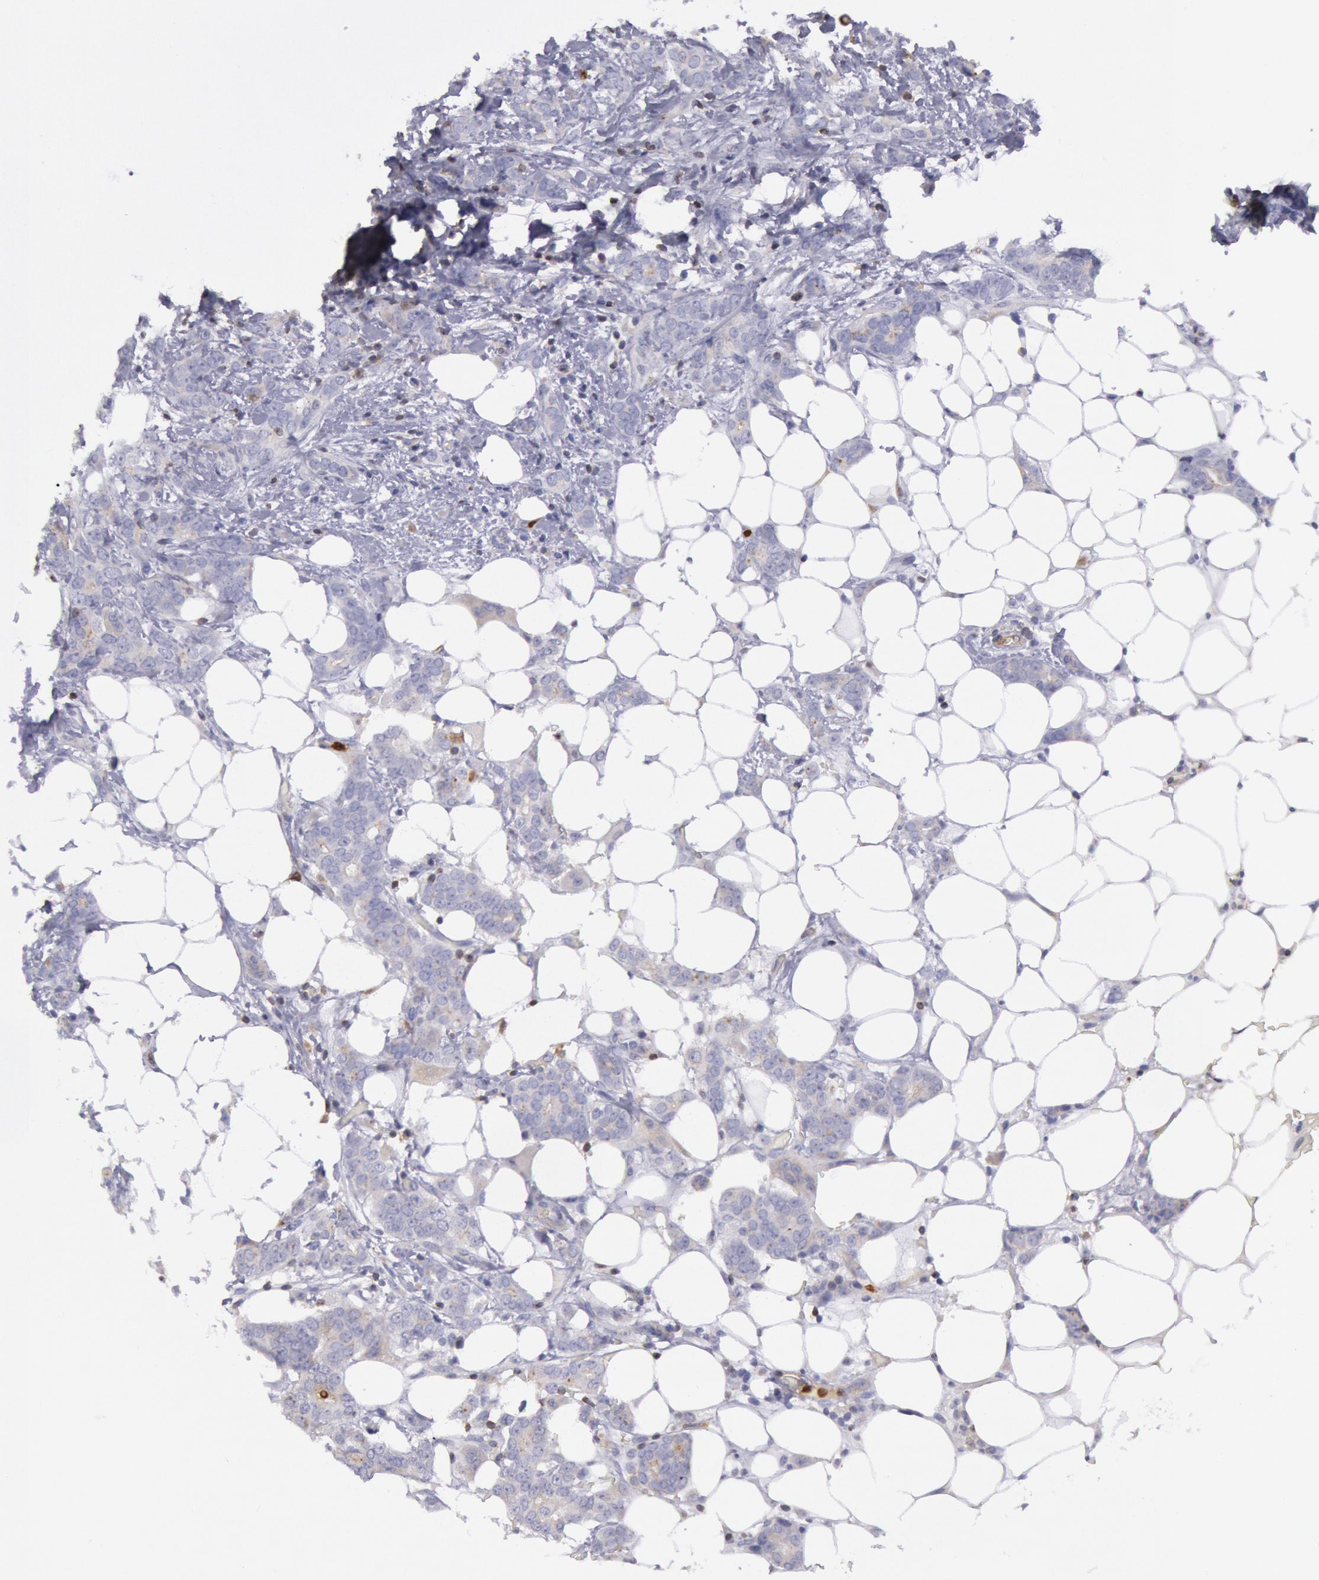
{"staining": {"intensity": "negative", "quantity": "none", "location": "none"}, "tissue": "breast cancer", "cell_type": "Tumor cells", "image_type": "cancer", "snomed": [{"axis": "morphology", "description": "Duct carcinoma"}, {"axis": "topography", "description": "Breast"}], "caption": "Tumor cells are negative for brown protein staining in breast infiltrating ductal carcinoma.", "gene": "RAB27A", "patient": {"sex": "female", "age": 53}}